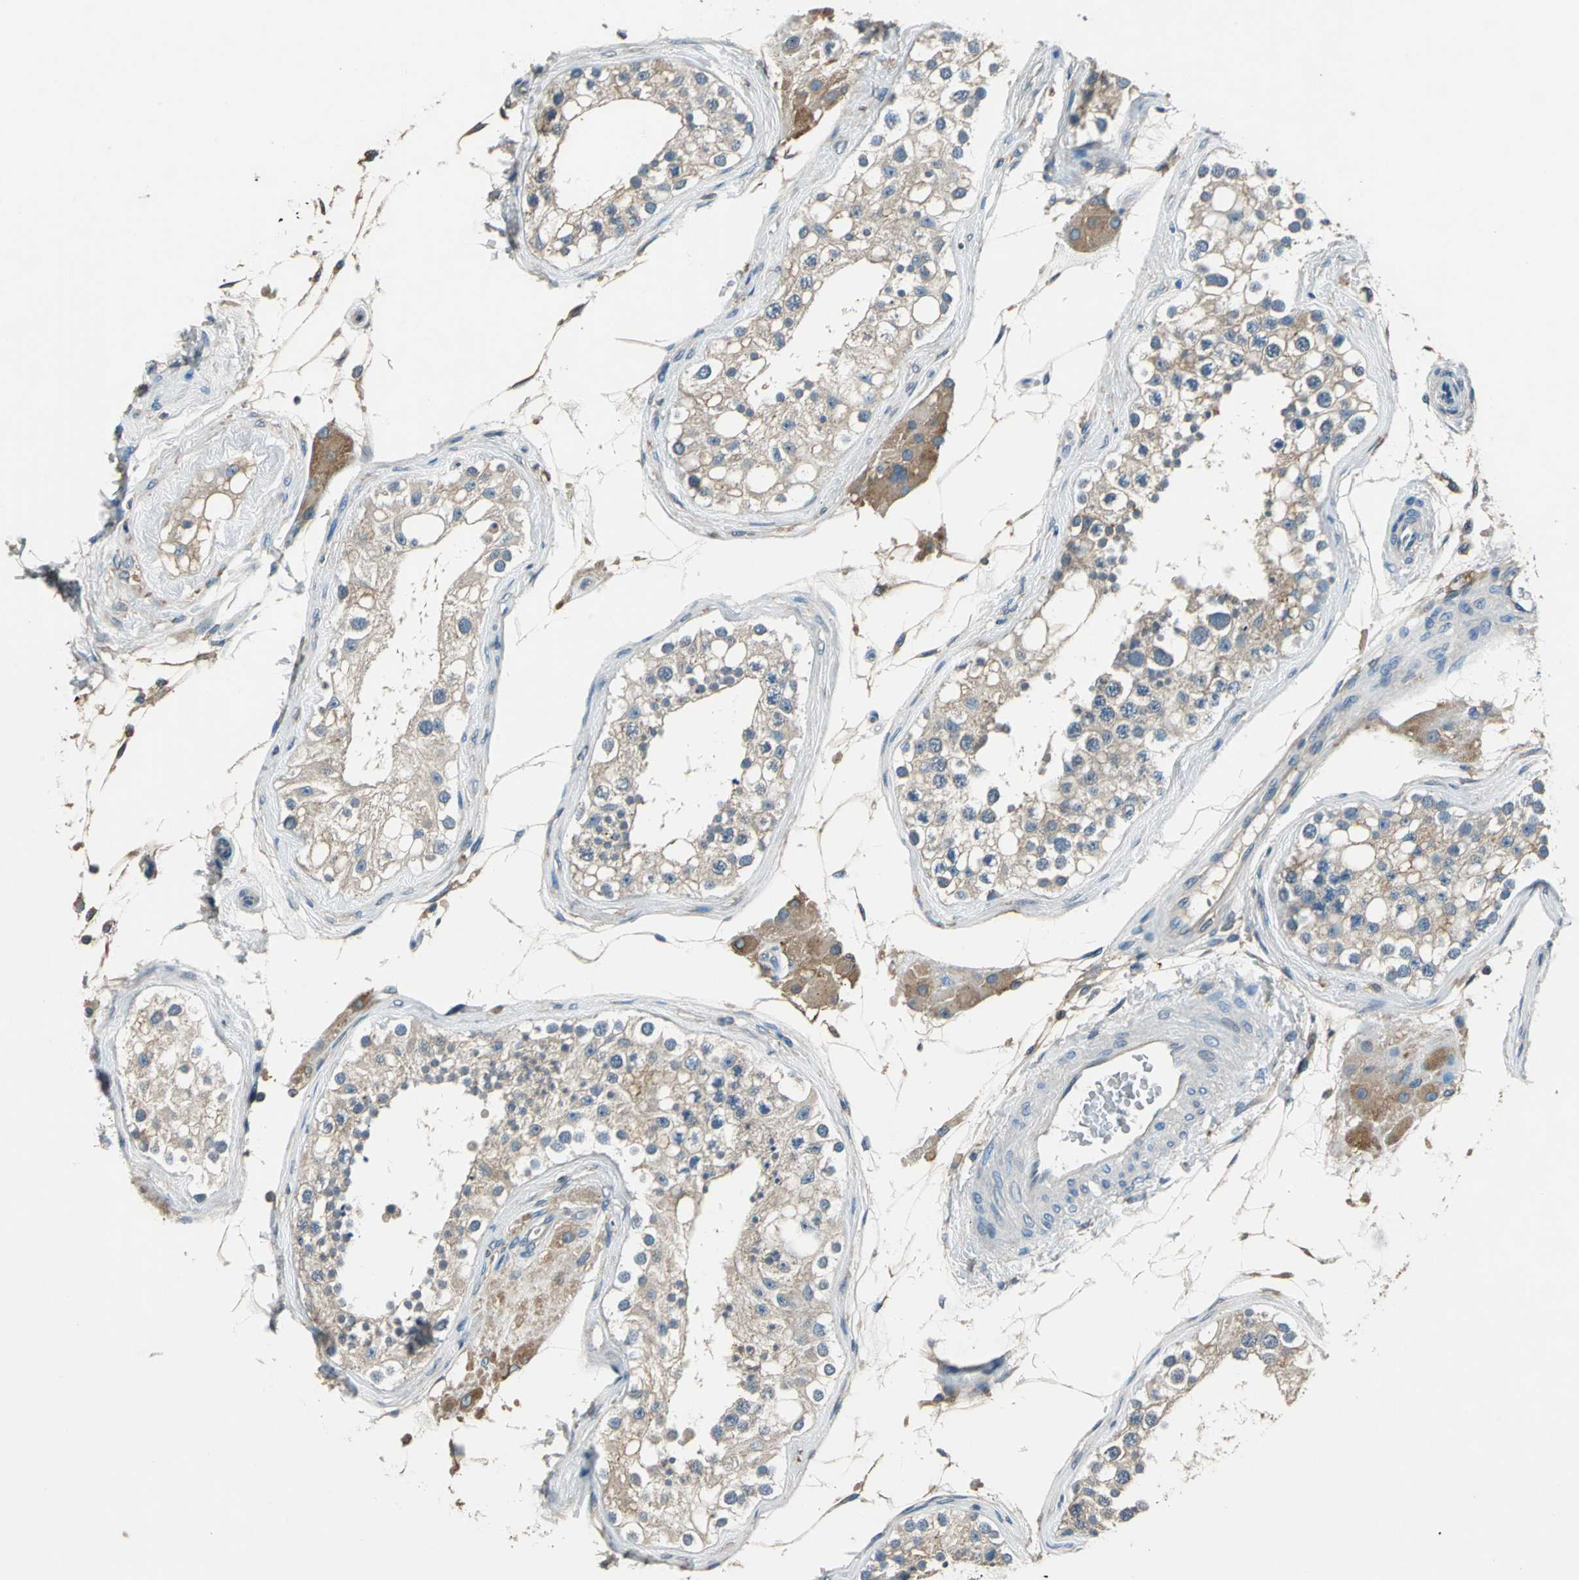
{"staining": {"intensity": "weak", "quantity": "25%-75%", "location": "cytoplasmic/membranous"}, "tissue": "testis", "cell_type": "Cells in seminiferous ducts", "image_type": "normal", "snomed": [{"axis": "morphology", "description": "Normal tissue, NOS"}, {"axis": "topography", "description": "Testis"}], "caption": "An immunohistochemistry (IHC) photomicrograph of normal tissue is shown. Protein staining in brown highlights weak cytoplasmic/membranous positivity in testis within cells in seminiferous ducts. (Stains: DAB in brown, nuclei in blue, Microscopy: brightfield microscopy at high magnification).", "gene": "PRKCA", "patient": {"sex": "male", "age": 68}}